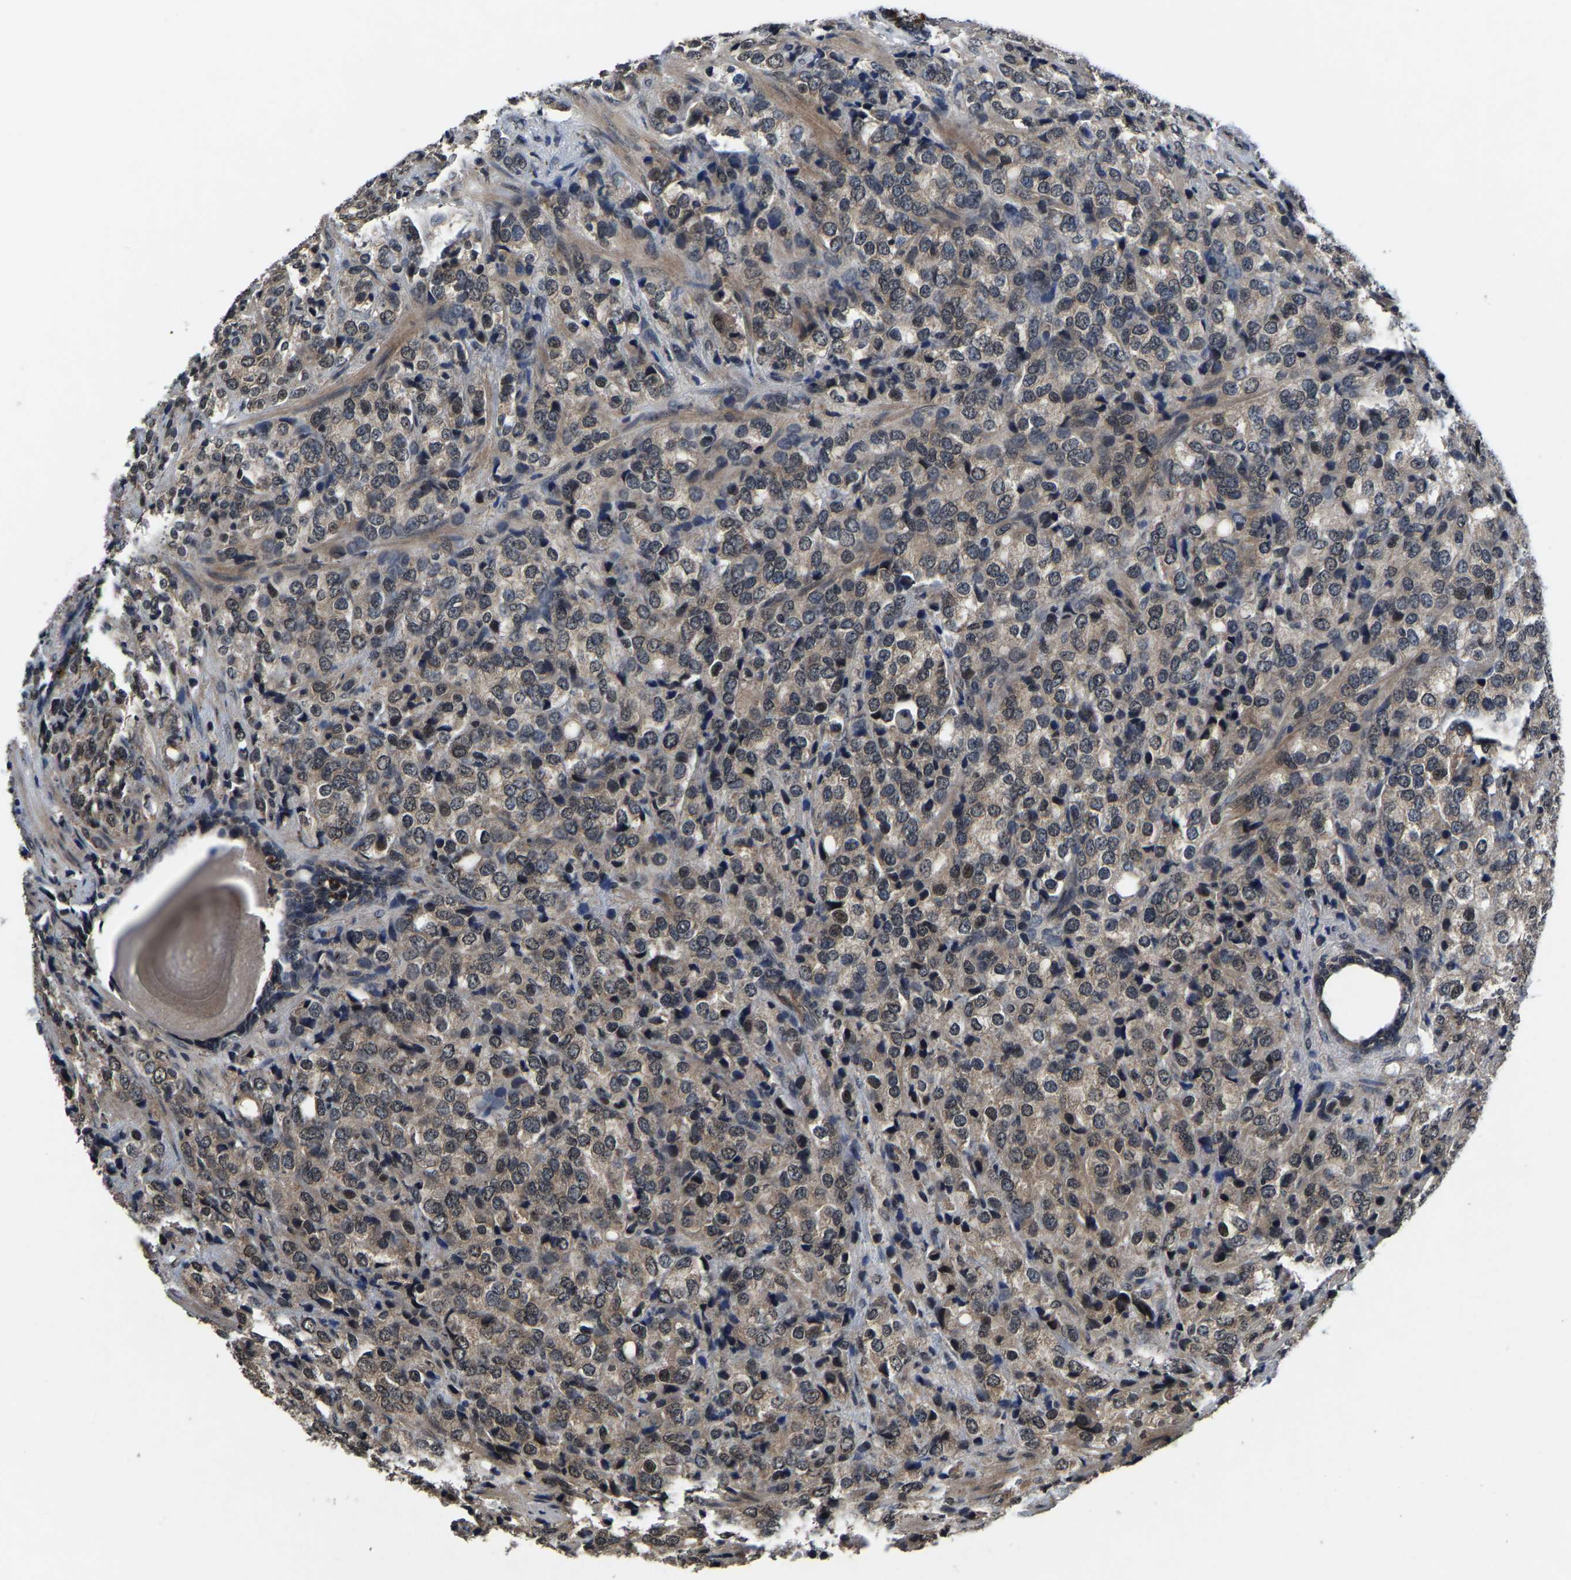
{"staining": {"intensity": "weak", "quantity": "25%-75%", "location": "cytoplasmic/membranous,nuclear"}, "tissue": "prostate cancer", "cell_type": "Tumor cells", "image_type": "cancer", "snomed": [{"axis": "morphology", "description": "Adenocarcinoma, Medium grade"}, {"axis": "topography", "description": "Prostate"}], "caption": "Immunohistochemistry (IHC) micrograph of prostate cancer stained for a protein (brown), which displays low levels of weak cytoplasmic/membranous and nuclear staining in about 25%-75% of tumor cells.", "gene": "HUWE1", "patient": {"sex": "male", "age": 70}}